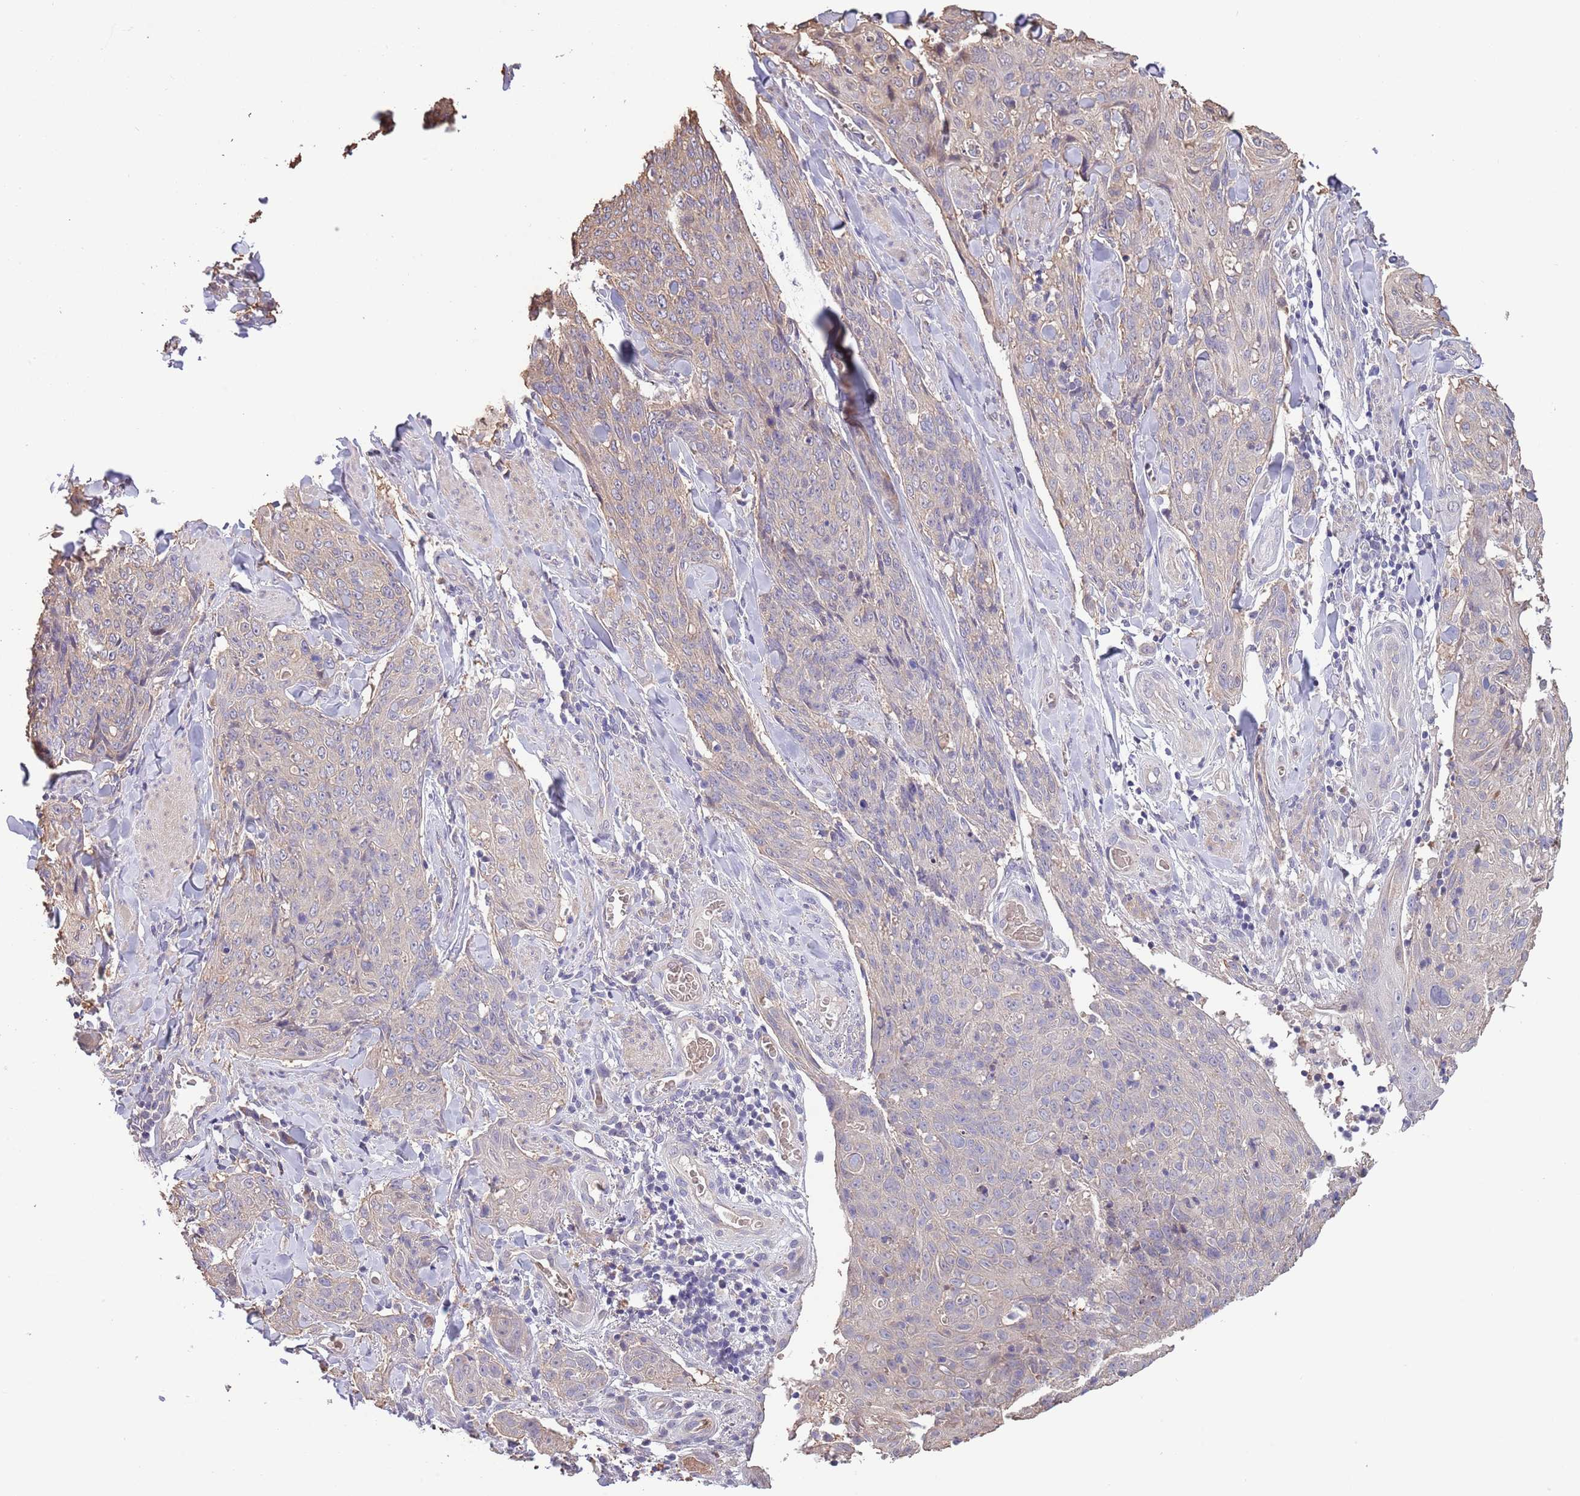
{"staining": {"intensity": "weak", "quantity": "<25%", "location": "cytoplasmic/membranous"}, "tissue": "skin cancer", "cell_type": "Tumor cells", "image_type": "cancer", "snomed": [{"axis": "morphology", "description": "Squamous cell carcinoma, NOS"}, {"axis": "topography", "description": "Skin"}, {"axis": "topography", "description": "Vulva"}], "caption": "Immunohistochemistry (IHC) photomicrograph of neoplastic tissue: human skin cancer (squamous cell carcinoma) stained with DAB (3,3'-diaminobenzidine) demonstrates no significant protein positivity in tumor cells.", "gene": "LIPJ", "patient": {"sex": "female", "age": 85}}